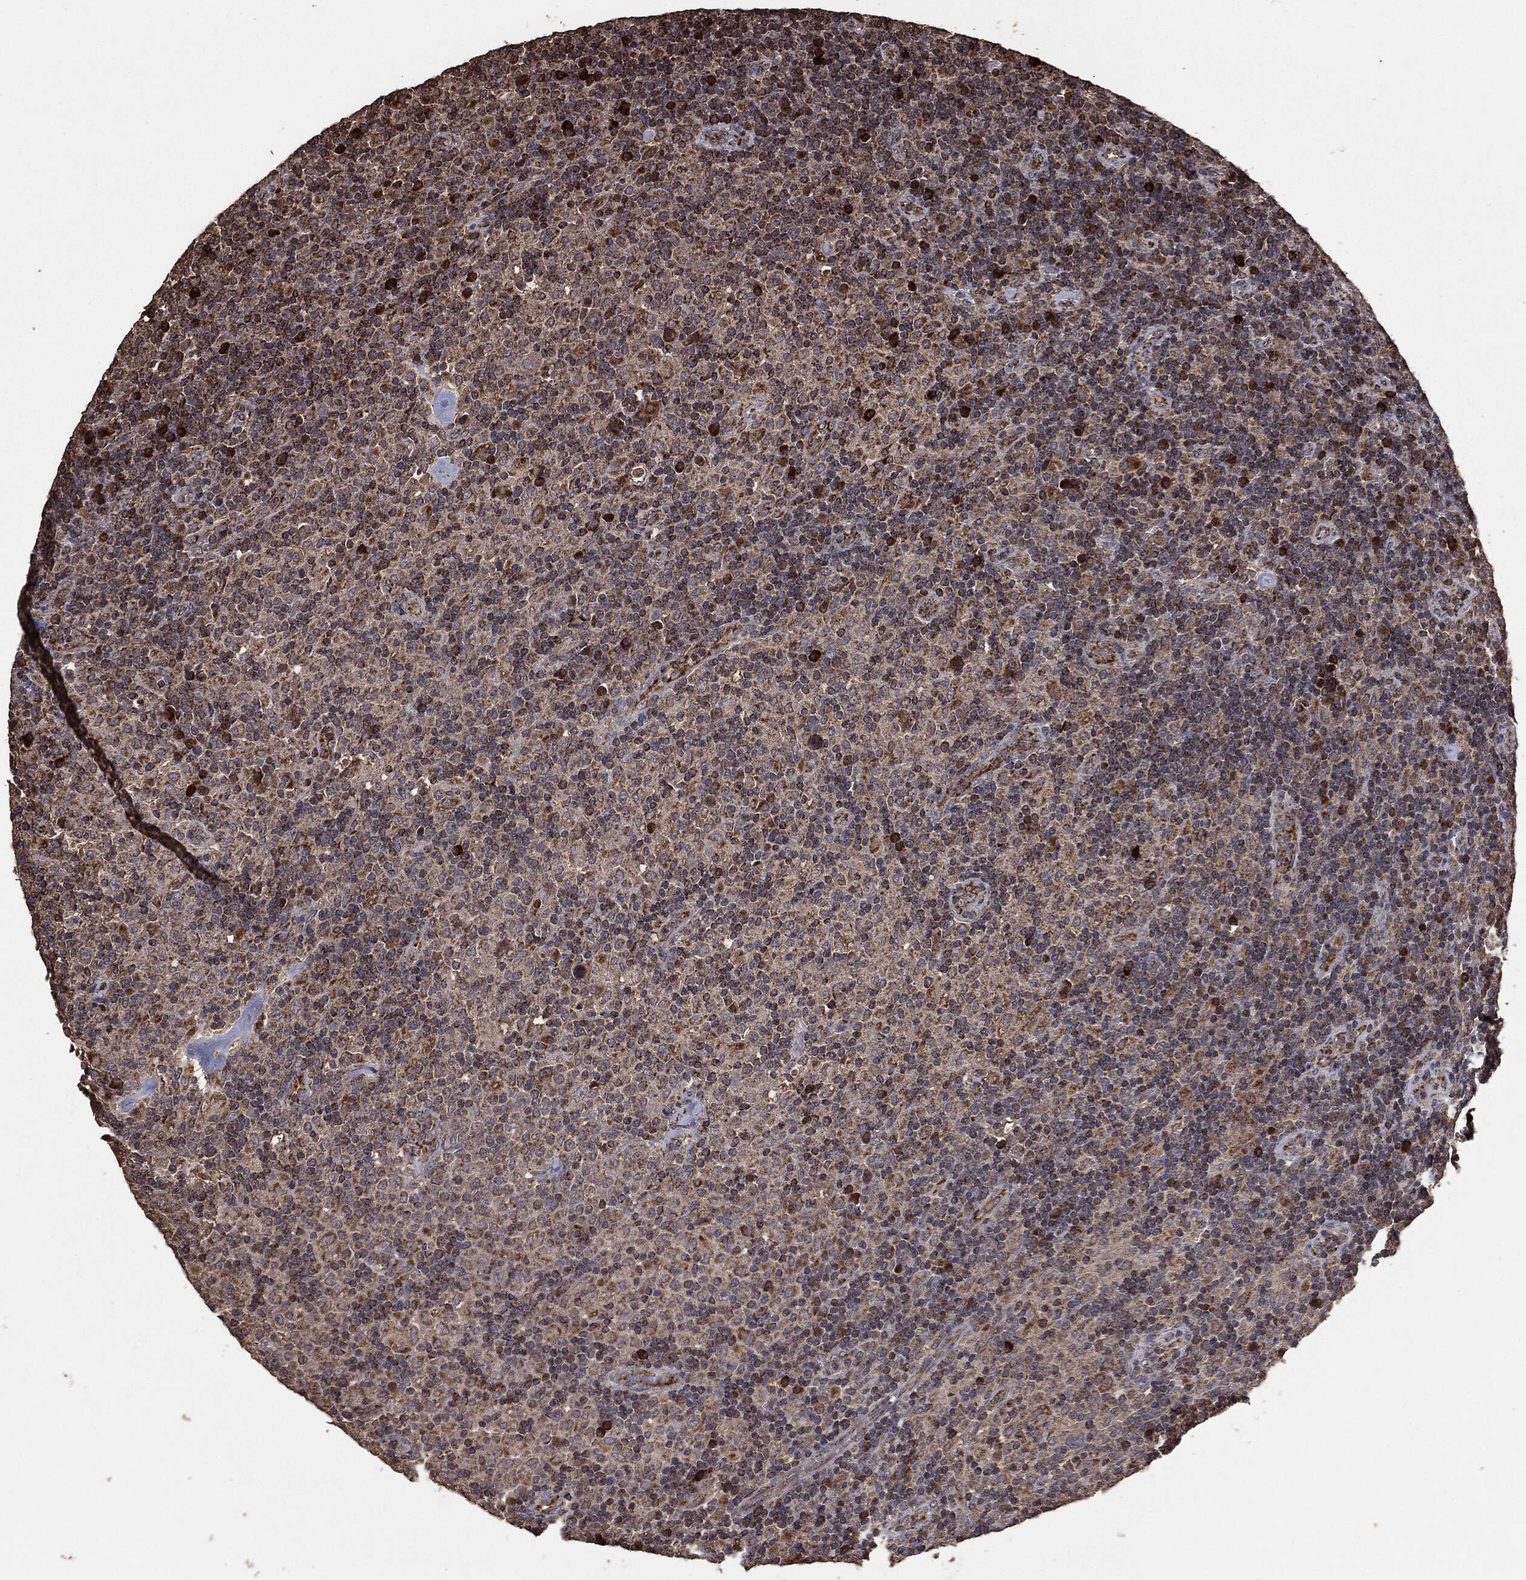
{"staining": {"intensity": "moderate", "quantity": "25%-75%", "location": "cytoplasmic/membranous"}, "tissue": "lymphoma", "cell_type": "Tumor cells", "image_type": "cancer", "snomed": [{"axis": "morphology", "description": "Hodgkin's disease, NOS"}, {"axis": "topography", "description": "Lymph node"}], "caption": "Protein staining of Hodgkin's disease tissue shows moderate cytoplasmic/membranous staining in approximately 25%-75% of tumor cells. Immunohistochemistry stains the protein in brown and the nuclei are stained blue.", "gene": "MTOR", "patient": {"sex": "male", "age": 70}}